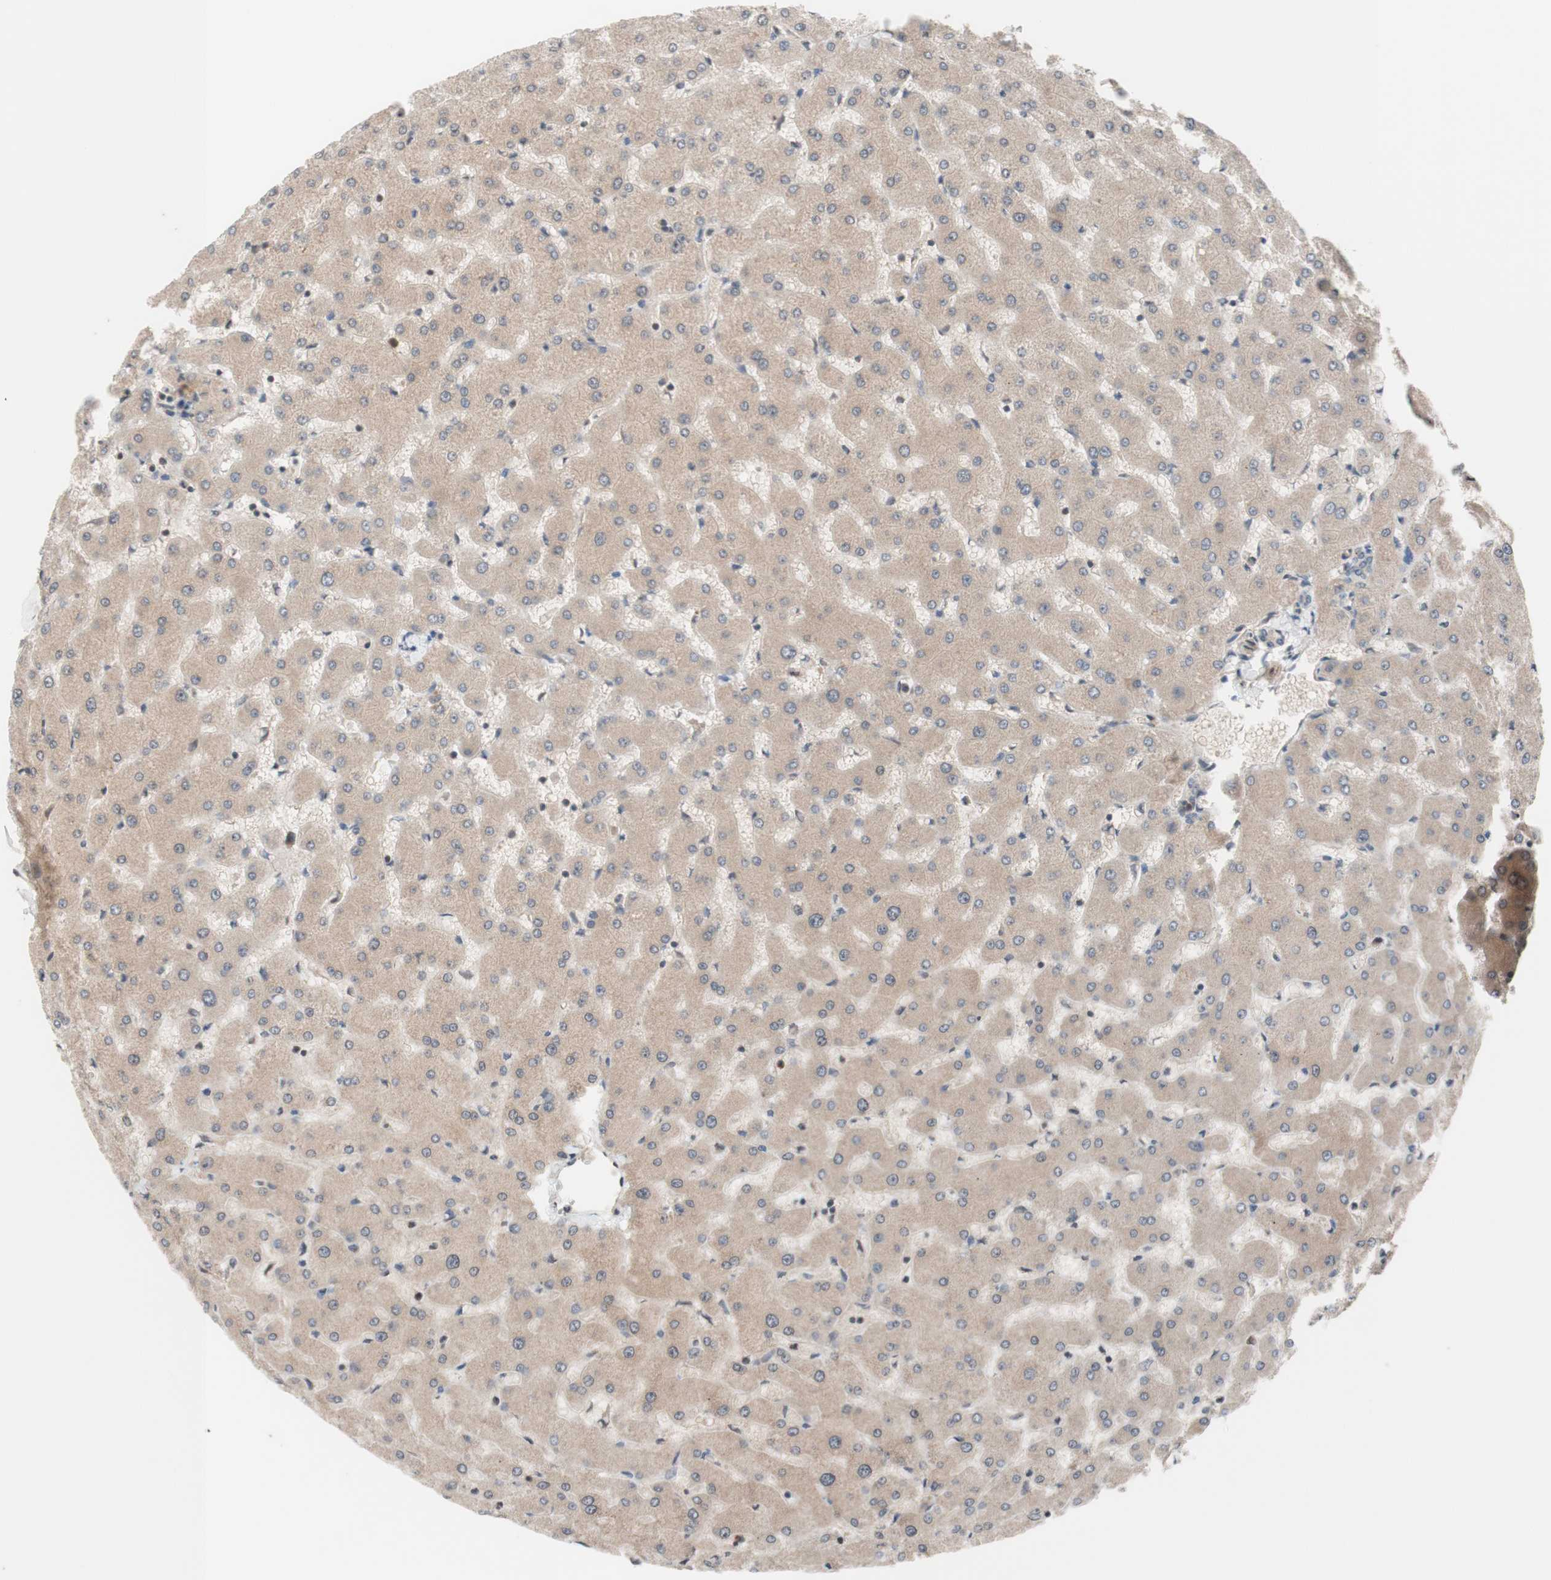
{"staining": {"intensity": "negative", "quantity": "none", "location": "none"}, "tissue": "liver", "cell_type": "Cholangiocytes", "image_type": "normal", "snomed": [{"axis": "morphology", "description": "Normal tissue, NOS"}, {"axis": "topography", "description": "Liver"}], "caption": "A photomicrograph of human liver is negative for staining in cholangiocytes. The staining is performed using DAB brown chromogen with nuclei counter-stained in using hematoxylin.", "gene": "CD55", "patient": {"sex": "female", "age": 63}}